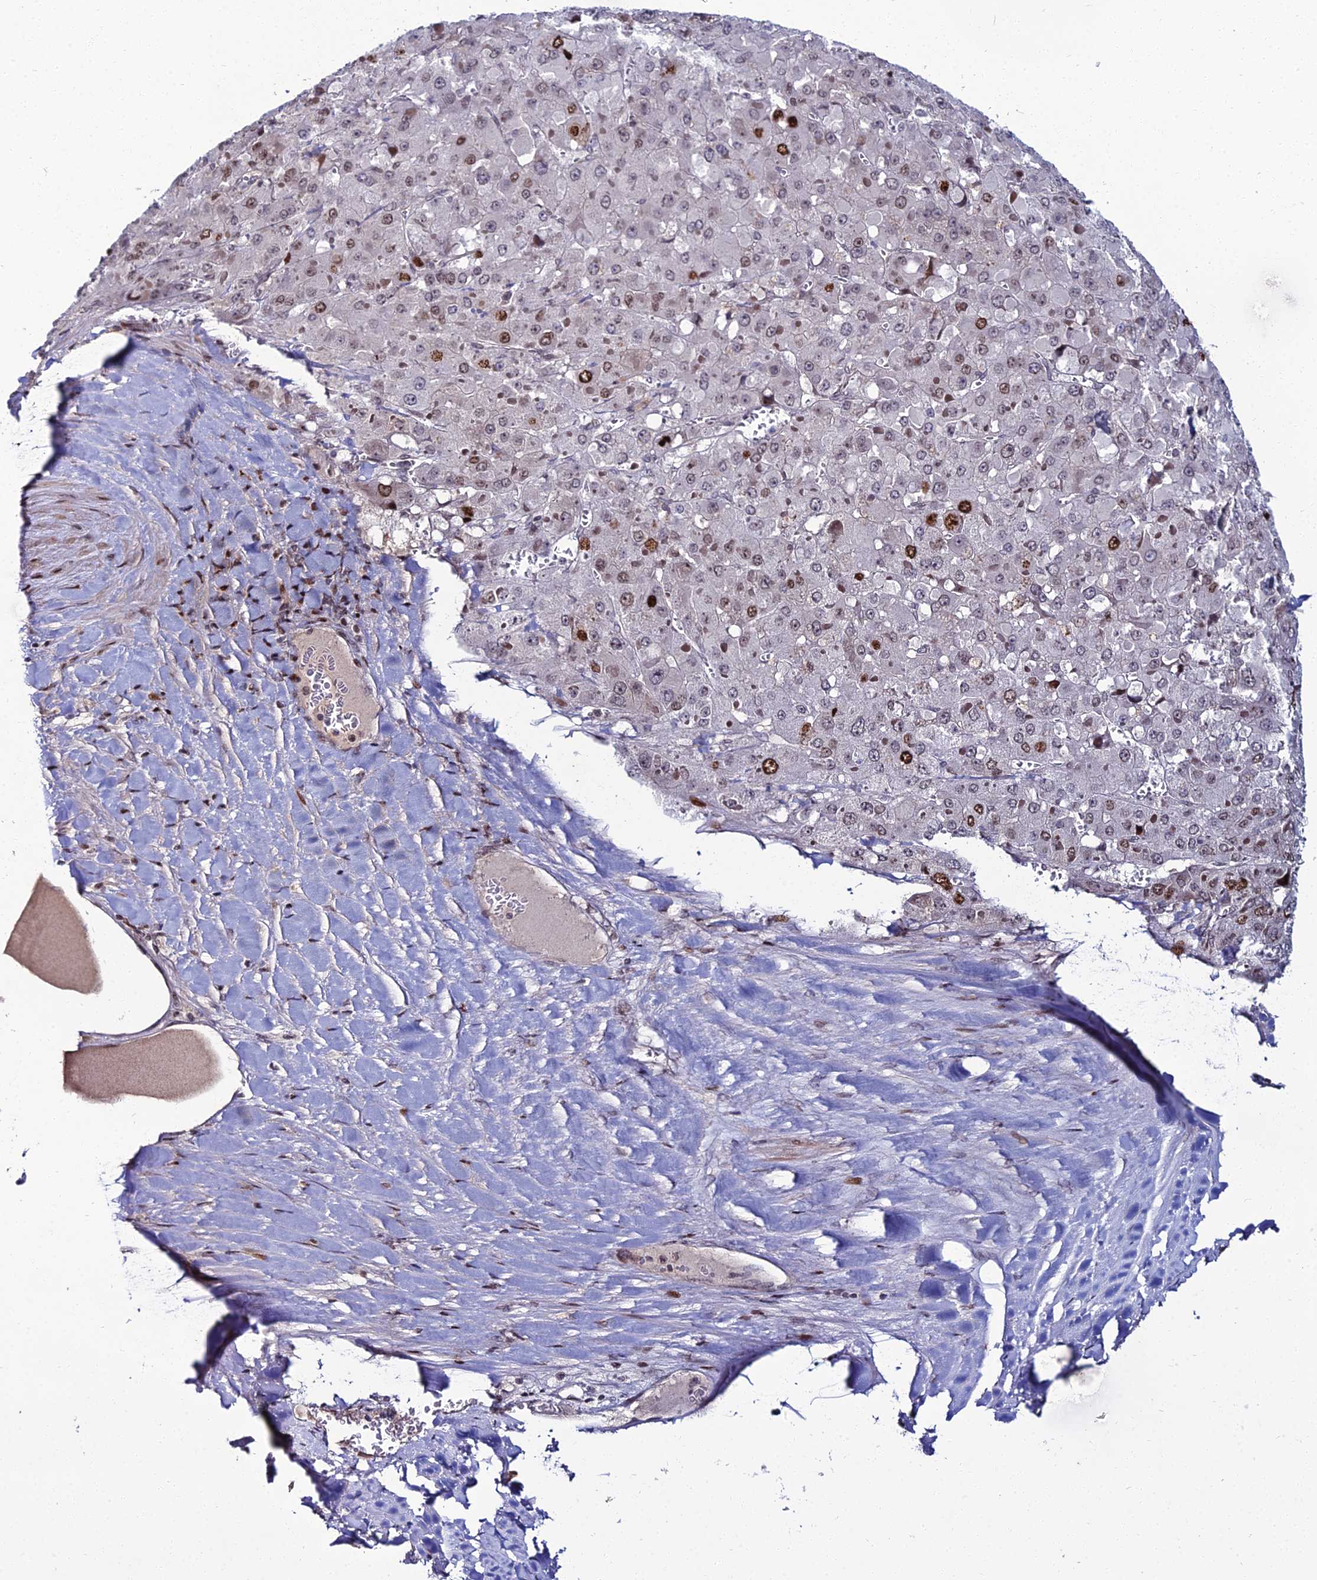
{"staining": {"intensity": "strong", "quantity": "<25%", "location": "nuclear"}, "tissue": "liver cancer", "cell_type": "Tumor cells", "image_type": "cancer", "snomed": [{"axis": "morphology", "description": "Carcinoma, Hepatocellular, NOS"}, {"axis": "topography", "description": "Liver"}], "caption": "Protein staining of liver hepatocellular carcinoma tissue displays strong nuclear expression in about <25% of tumor cells. The staining is performed using DAB (3,3'-diaminobenzidine) brown chromogen to label protein expression. The nuclei are counter-stained blue using hematoxylin.", "gene": "TAF9B", "patient": {"sex": "female", "age": 73}}